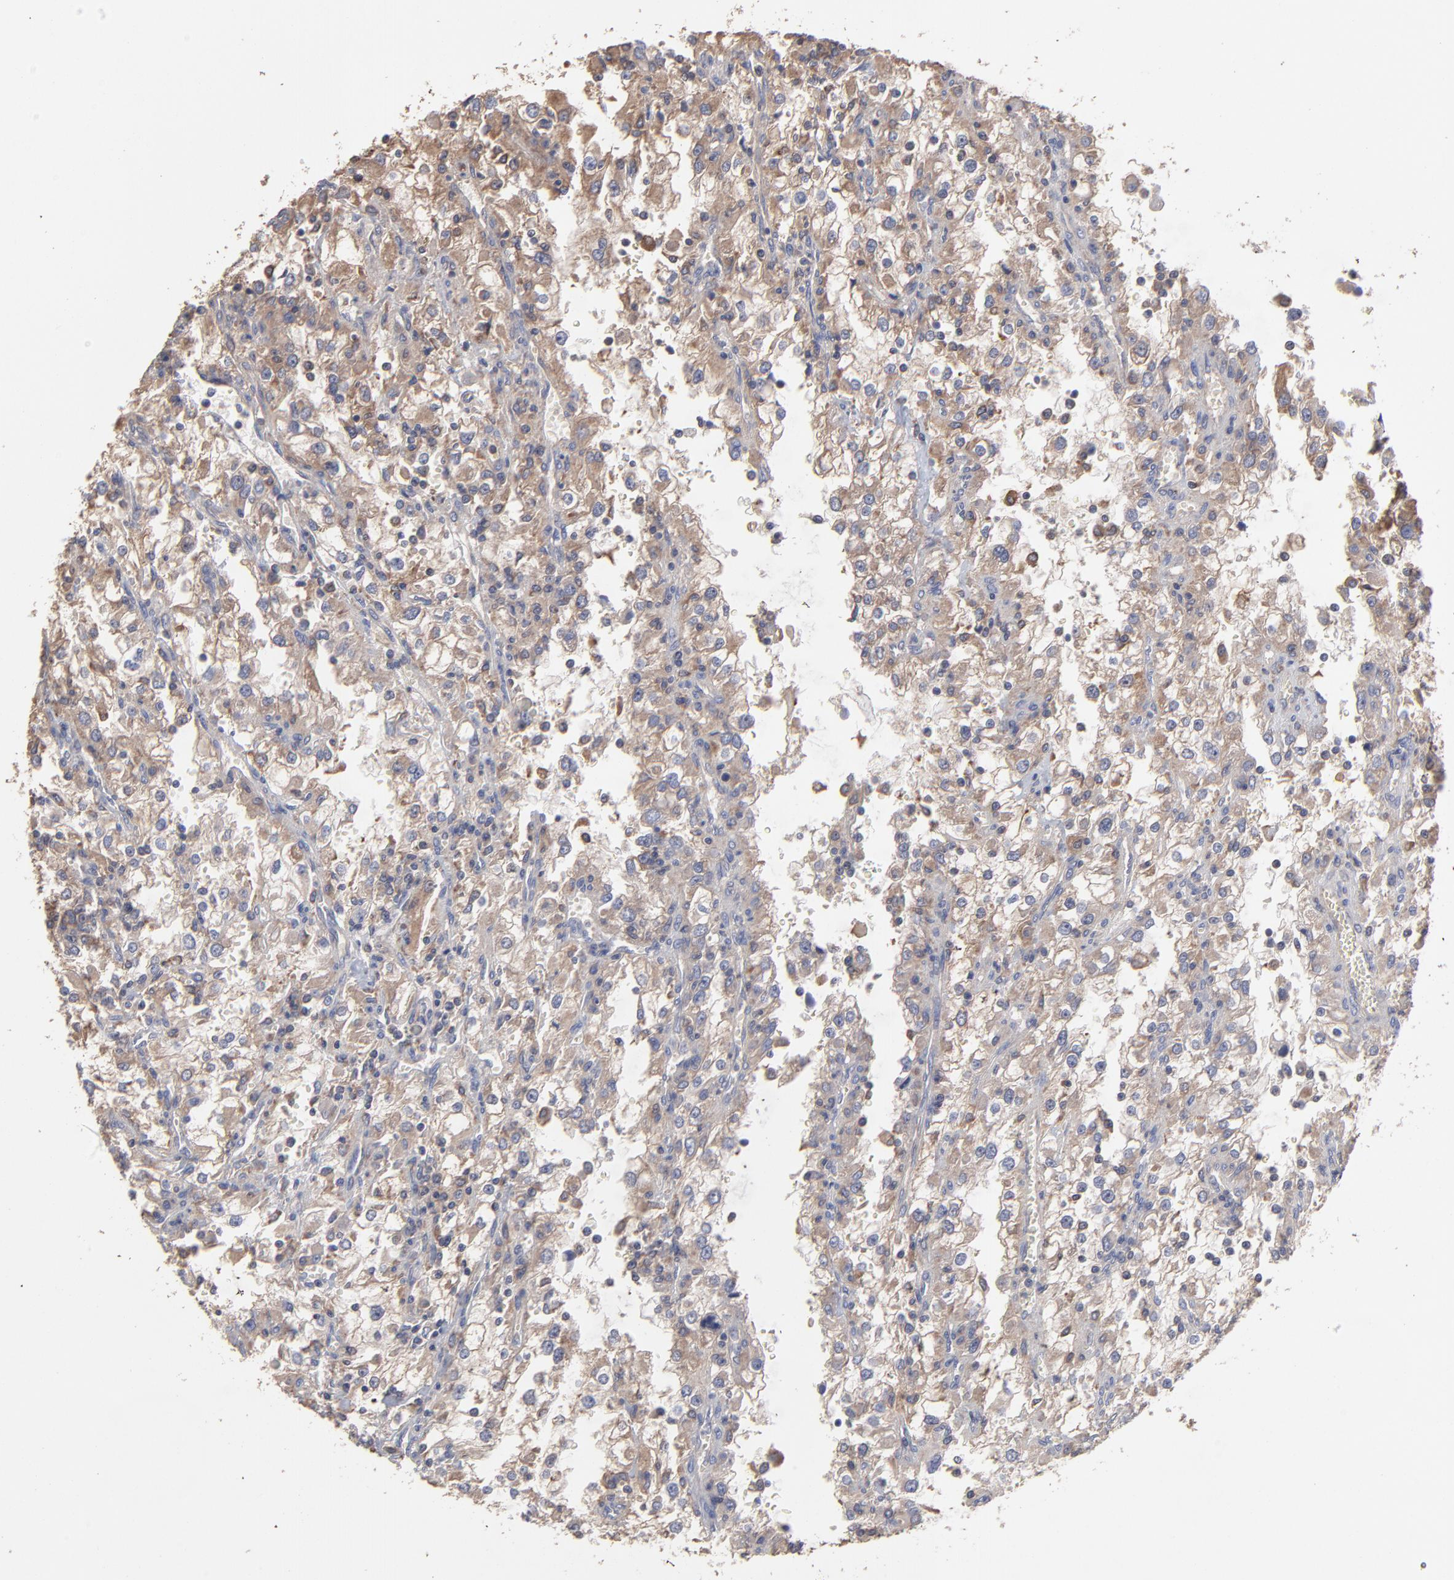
{"staining": {"intensity": "moderate", "quantity": ">75%", "location": "cytoplasmic/membranous"}, "tissue": "renal cancer", "cell_type": "Tumor cells", "image_type": "cancer", "snomed": [{"axis": "morphology", "description": "Adenocarcinoma, NOS"}, {"axis": "topography", "description": "Kidney"}], "caption": "An immunohistochemistry (IHC) histopathology image of tumor tissue is shown. Protein staining in brown shows moderate cytoplasmic/membranous positivity in renal adenocarcinoma within tumor cells. (brown staining indicates protein expression, while blue staining denotes nuclei).", "gene": "TANGO2", "patient": {"sex": "female", "age": 52}}